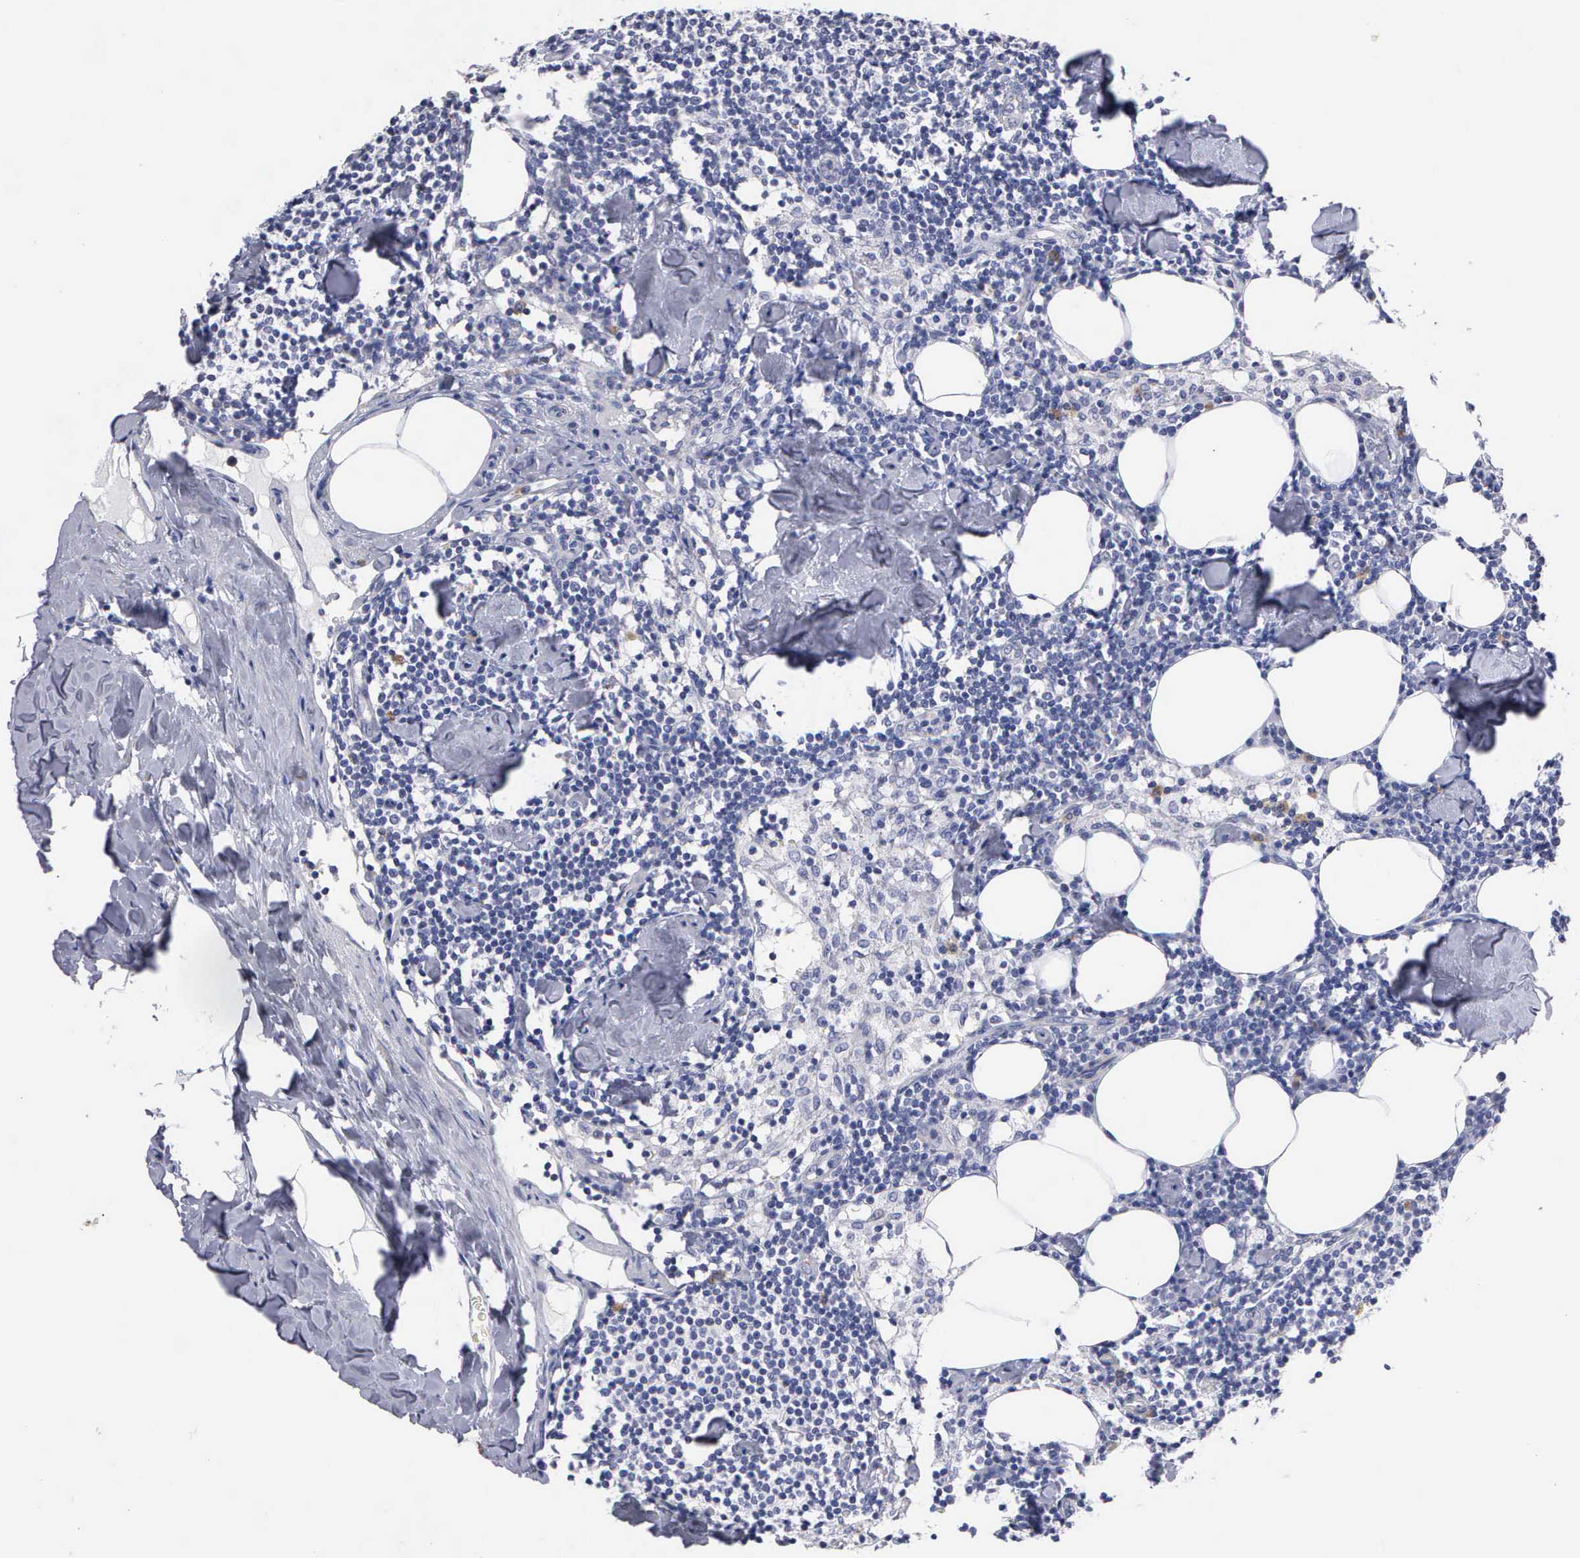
{"staining": {"intensity": "negative", "quantity": "none", "location": "none"}, "tissue": "lymph node", "cell_type": "Germinal center cells", "image_type": "normal", "snomed": [{"axis": "morphology", "description": "Normal tissue, NOS"}, {"axis": "topography", "description": "Lymph node"}], "caption": "A photomicrograph of human lymph node is negative for staining in germinal center cells.", "gene": "ELFN2", "patient": {"sex": "male", "age": 67}}